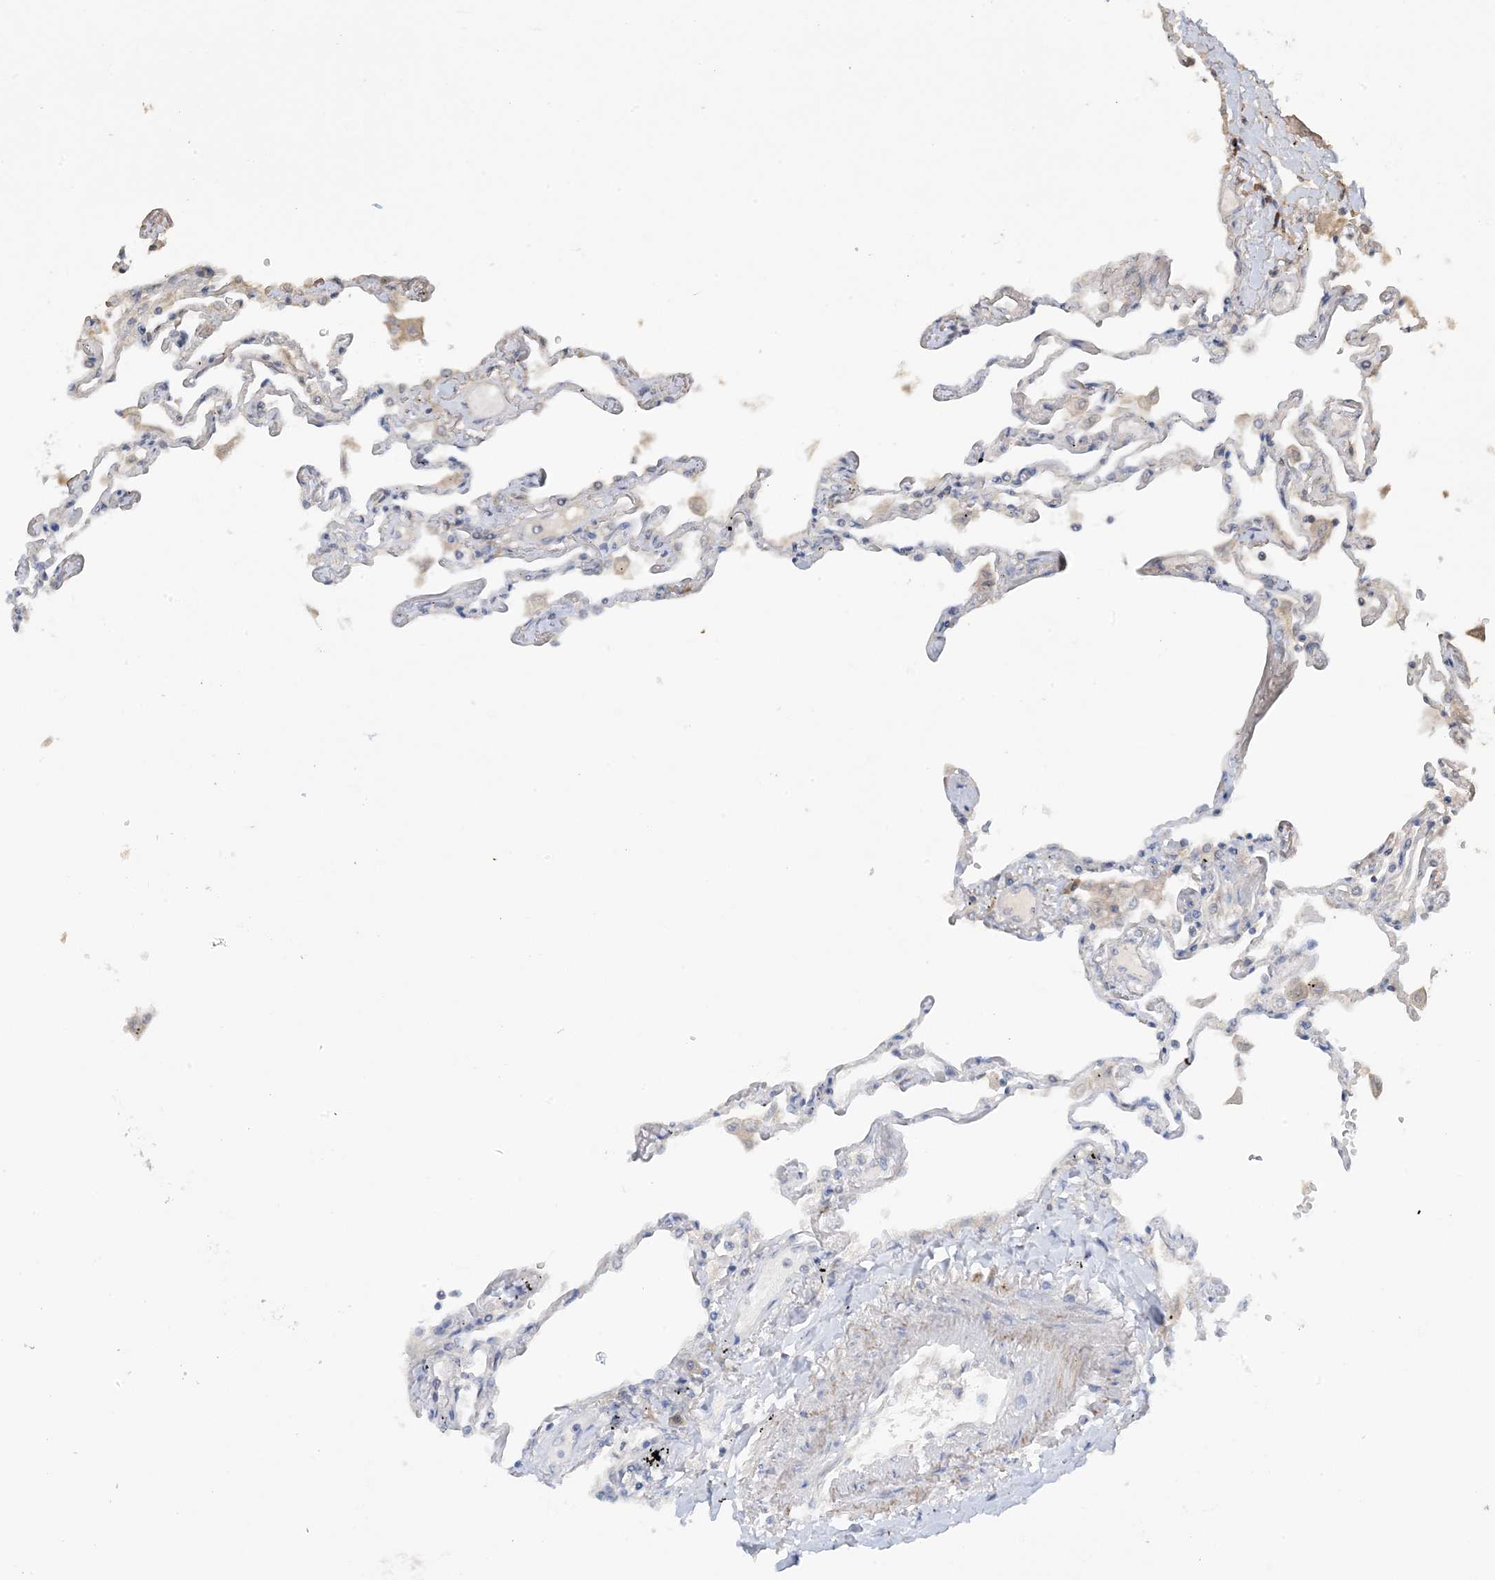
{"staining": {"intensity": "negative", "quantity": "none", "location": "none"}, "tissue": "lung", "cell_type": "Alveolar cells", "image_type": "normal", "snomed": [{"axis": "morphology", "description": "Normal tissue, NOS"}, {"axis": "topography", "description": "Lung"}], "caption": "Micrograph shows no protein staining in alveolar cells of unremarkable lung.", "gene": "ACYP2", "patient": {"sex": "female", "age": 67}}